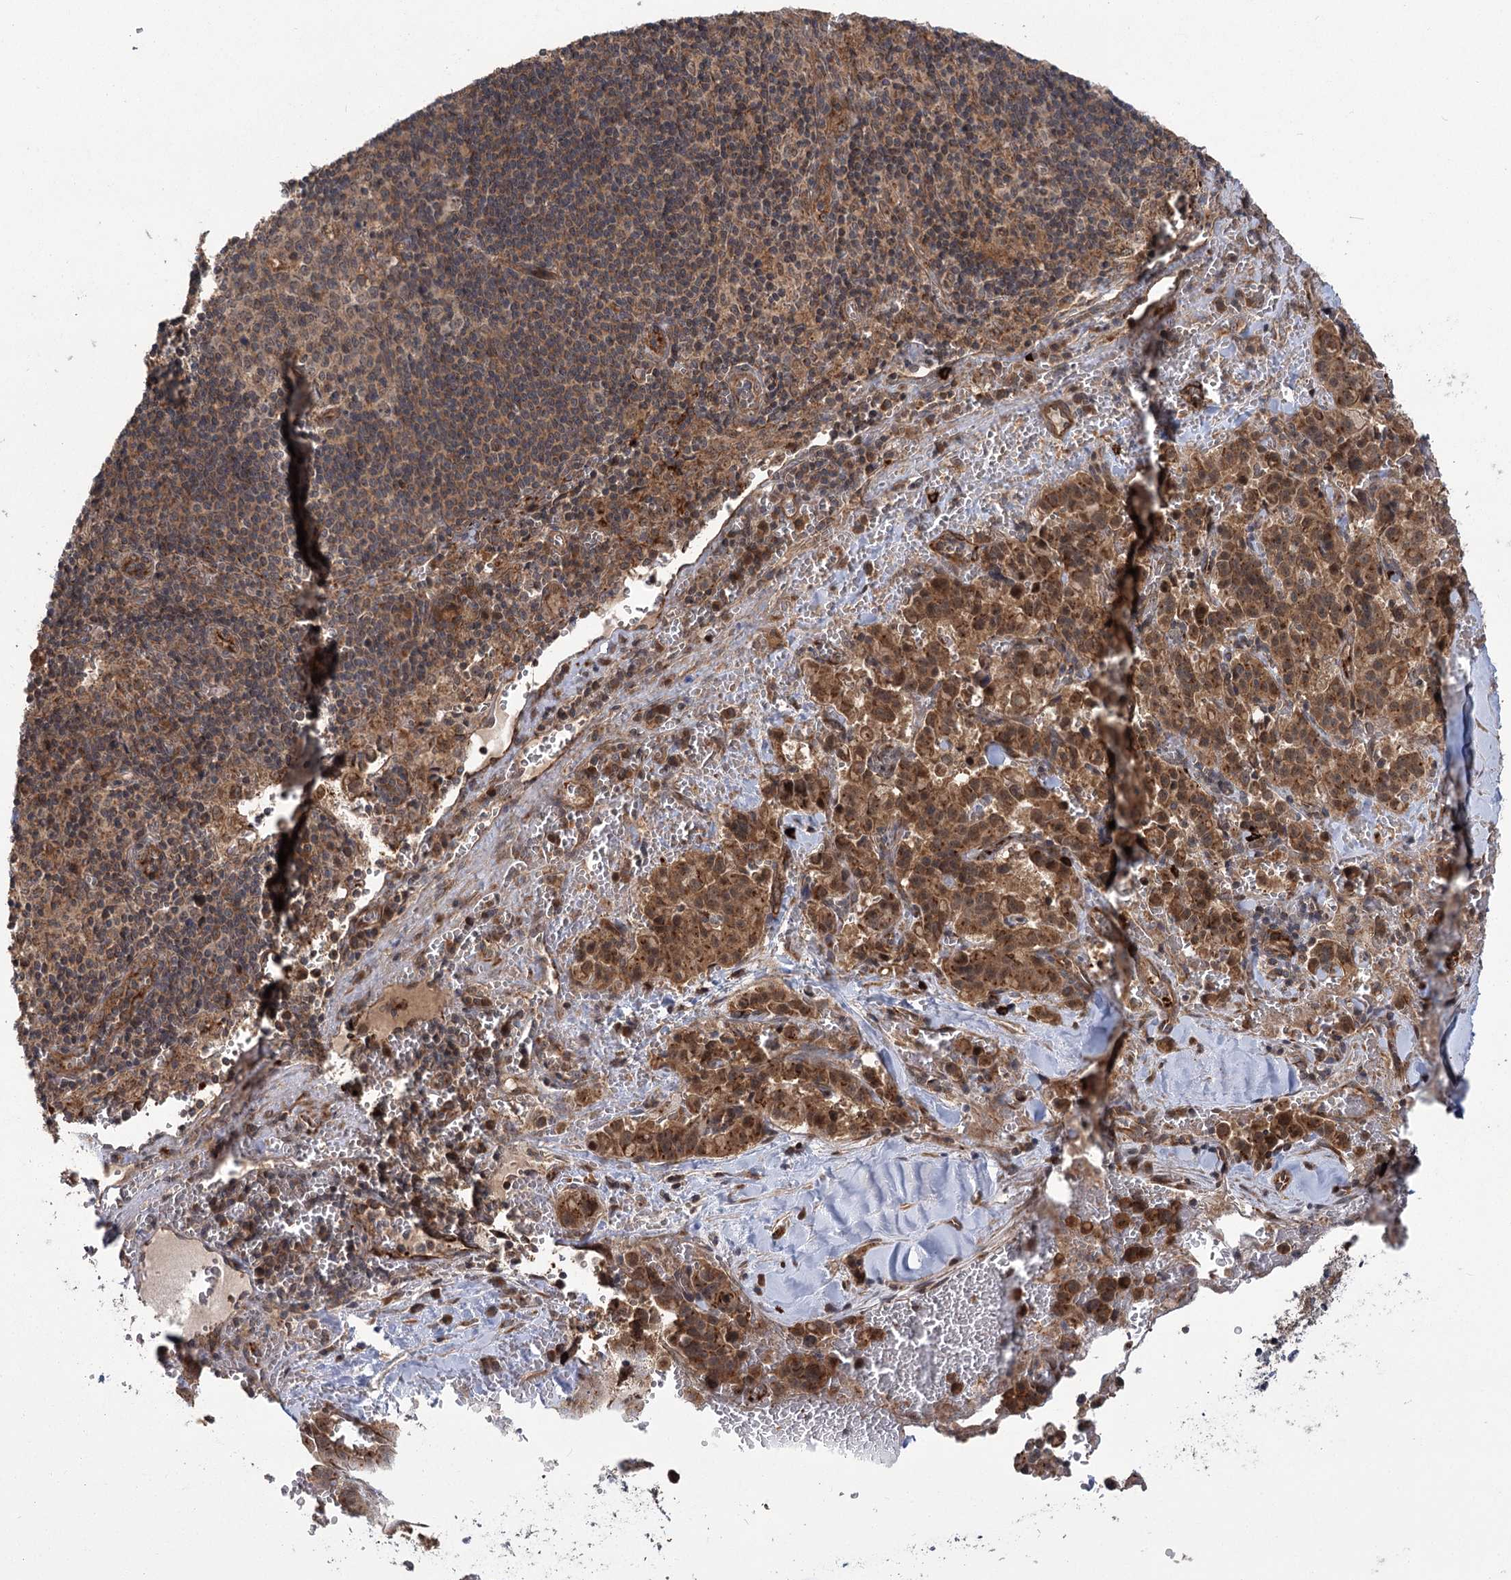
{"staining": {"intensity": "moderate", "quantity": ">75%", "location": "cytoplasmic/membranous,nuclear"}, "tissue": "pancreatic cancer", "cell_type": "Tumor cells", "image_type": "cancer", "snomed": [{"axis": "morphology", "description": "Adenocarcinoma, NOS"}, {"axis": "topography", "description": "Pancreas"}], "caption": "Moderate cytoplasmic/membranous and nuclear staining for a protein is seen in approximately >75% of tumor cells of pancreatic cancer using immunohistochemistry (IHC).", "gene": "CARD19", "patient": {"sex": "male", "age": 65}}